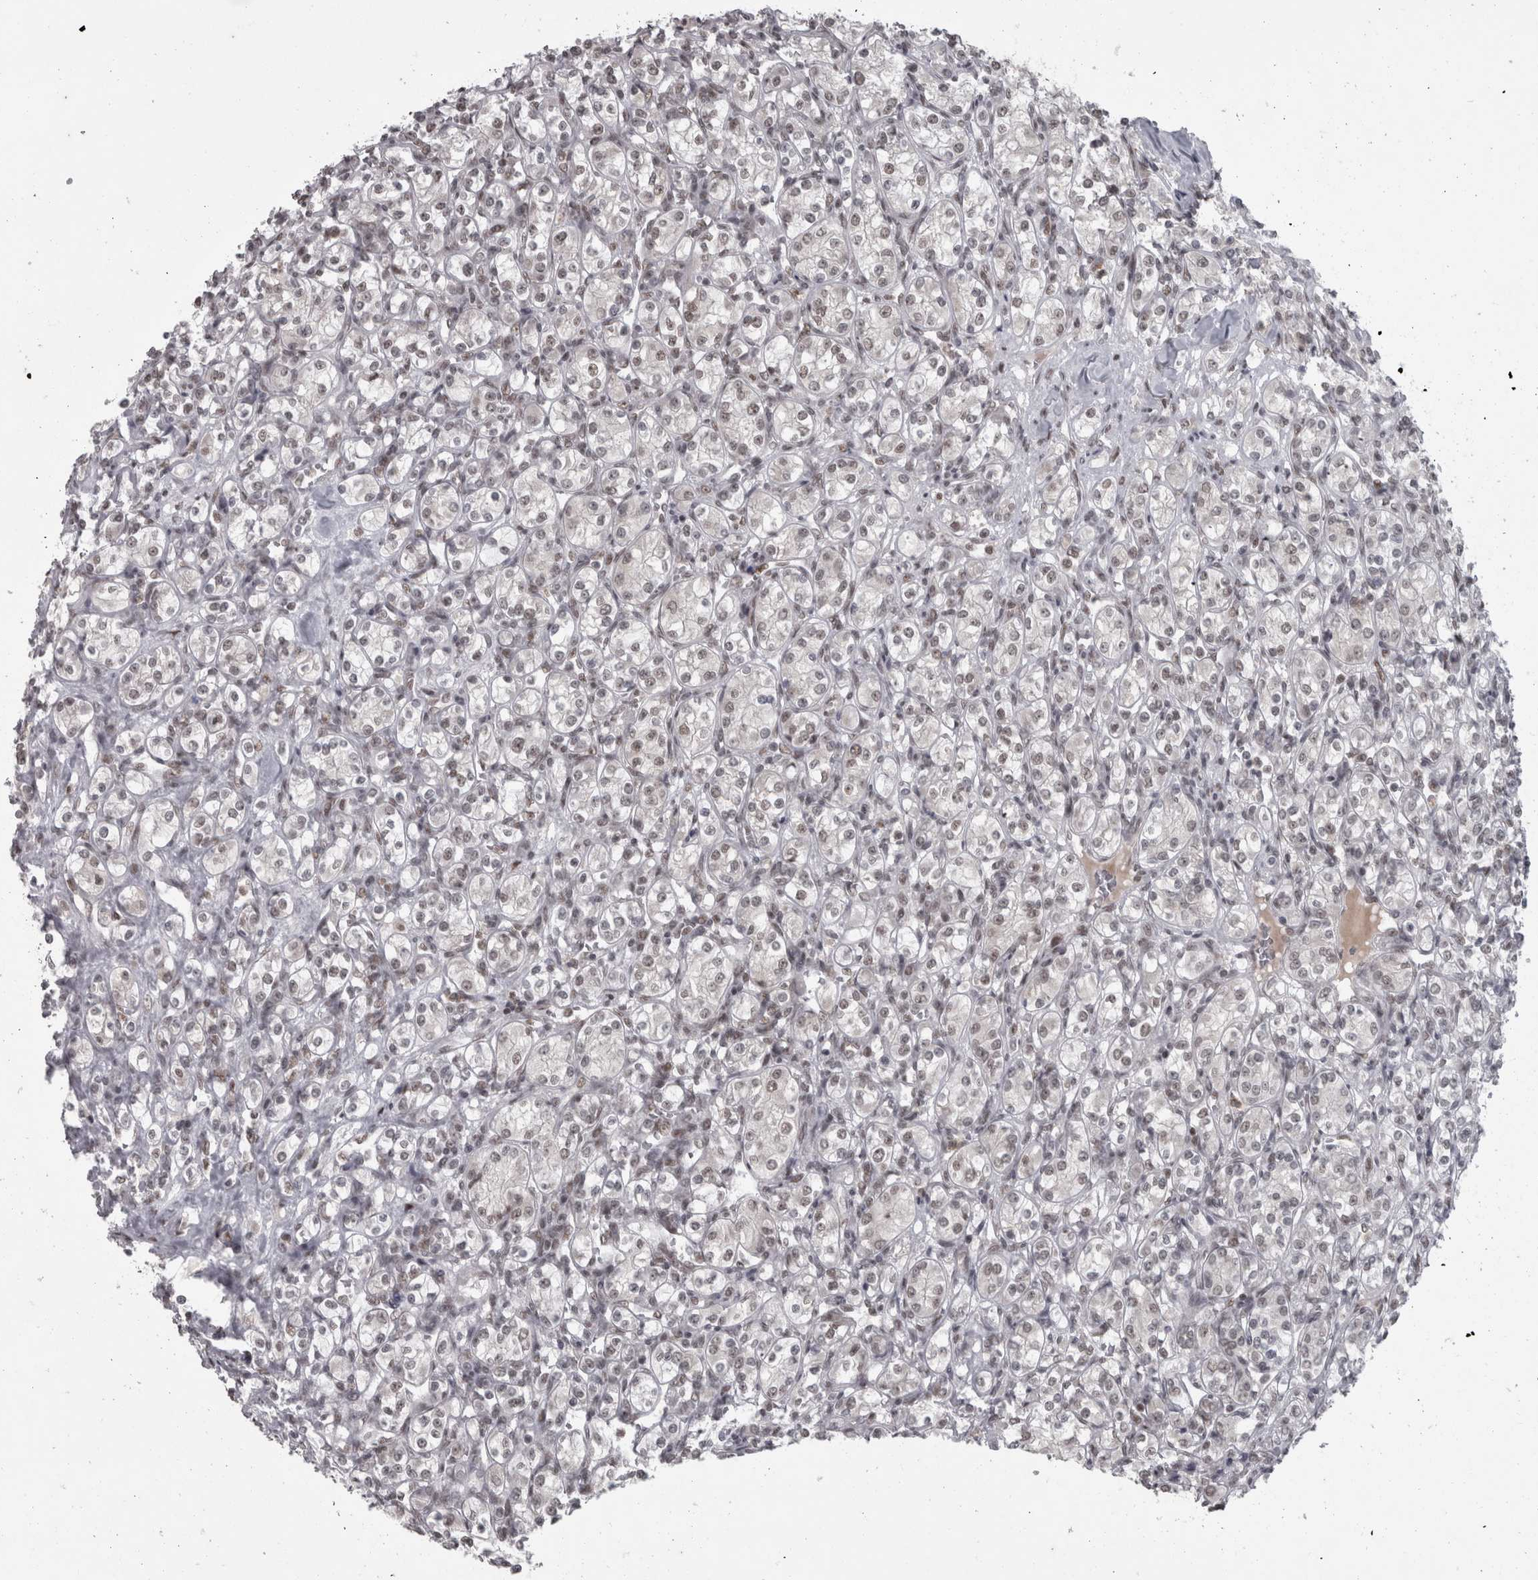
{"staining": {"intensity": "weak", "quantity": ">75%", "location": "nuclear"}, "tissue": "renal cancer", "cell_type": "Tumor cells", "image_type": "cancer", "snomed": [{"axis": "morphology", "description": "Adenocarcinoma, NOS"}, {"axis": "topography", "description": "Kidney"}], "caption": "Brown immunohistochemical staining in renal cancer (adenocarcinoma) reveals weak nuclear expression in approximately >75% of tumor cells. (DAB IHC, brown staining for protein, blue staining for nuclei).", "gene": "MICU3", "patient": {"sex": "male", "age": 77}}